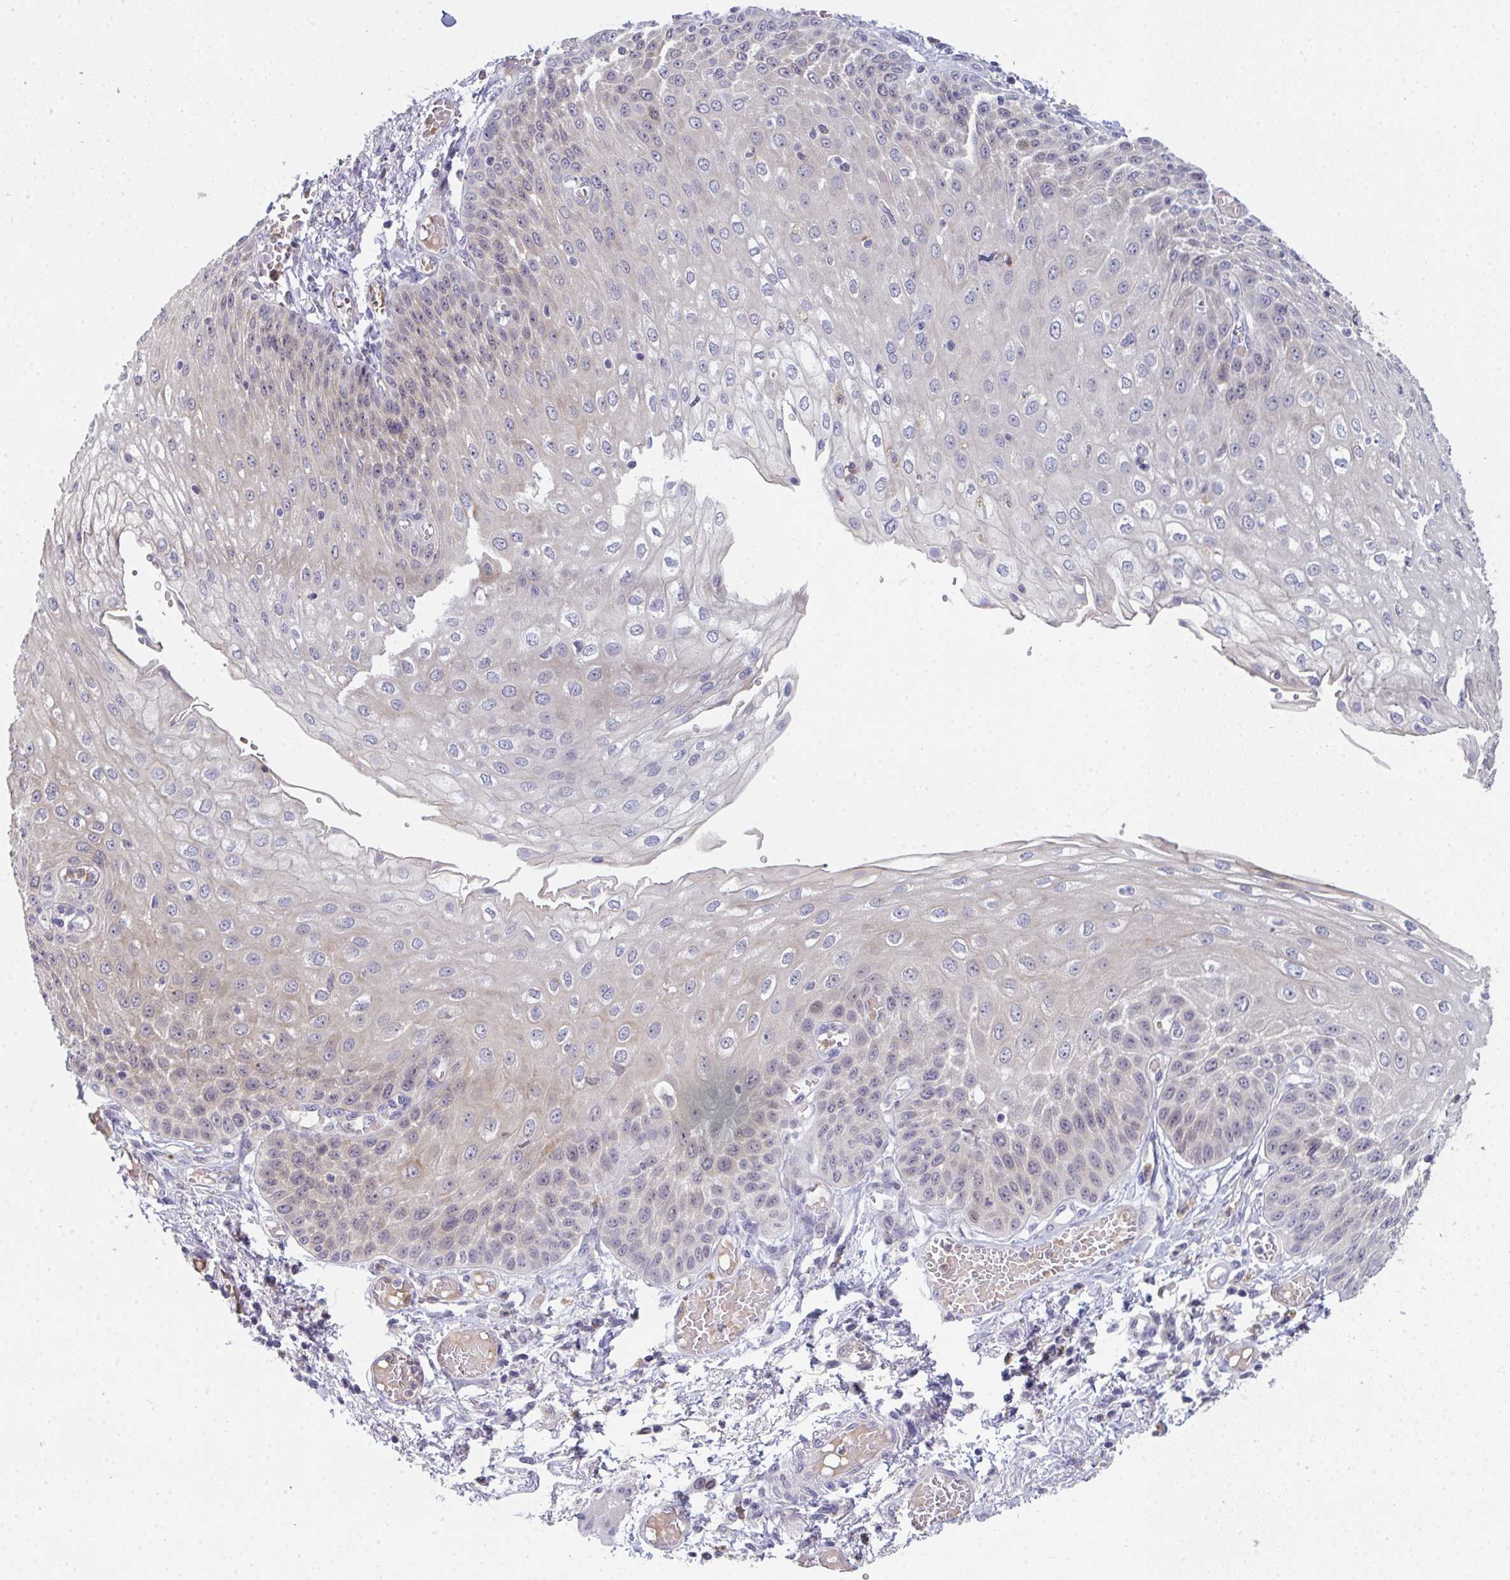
{"staining": {"intensity": "moderate", "quantity": "<25%", "location": "cytoplasmic/membranous,nuclear"}, "tissue": "esophagus", "cell_type": "Squamous epithelial cells", "image_type": "normal", "snomed": [{"axis": "morphology", "description": "Normal tissue, NOS"}, {"axis": "morphology", "description": "Adenocarcinoma, NOS"}, {"axis": "topography", "description": "Esophagus"}], "caption": "Immunohistochemistry micrograph of benign esophagus: human esophagus stained using immunohistochemistry displays low levels of moderate protein expression localized specifically in the cytoplasmic/membranous,nuclear of squamous epithelial cells, appearing as a cytoplasmic/membranous,nuclear brown color.", "gene": "RIOK1", "patient": {"sex": "male", "age": 81}}